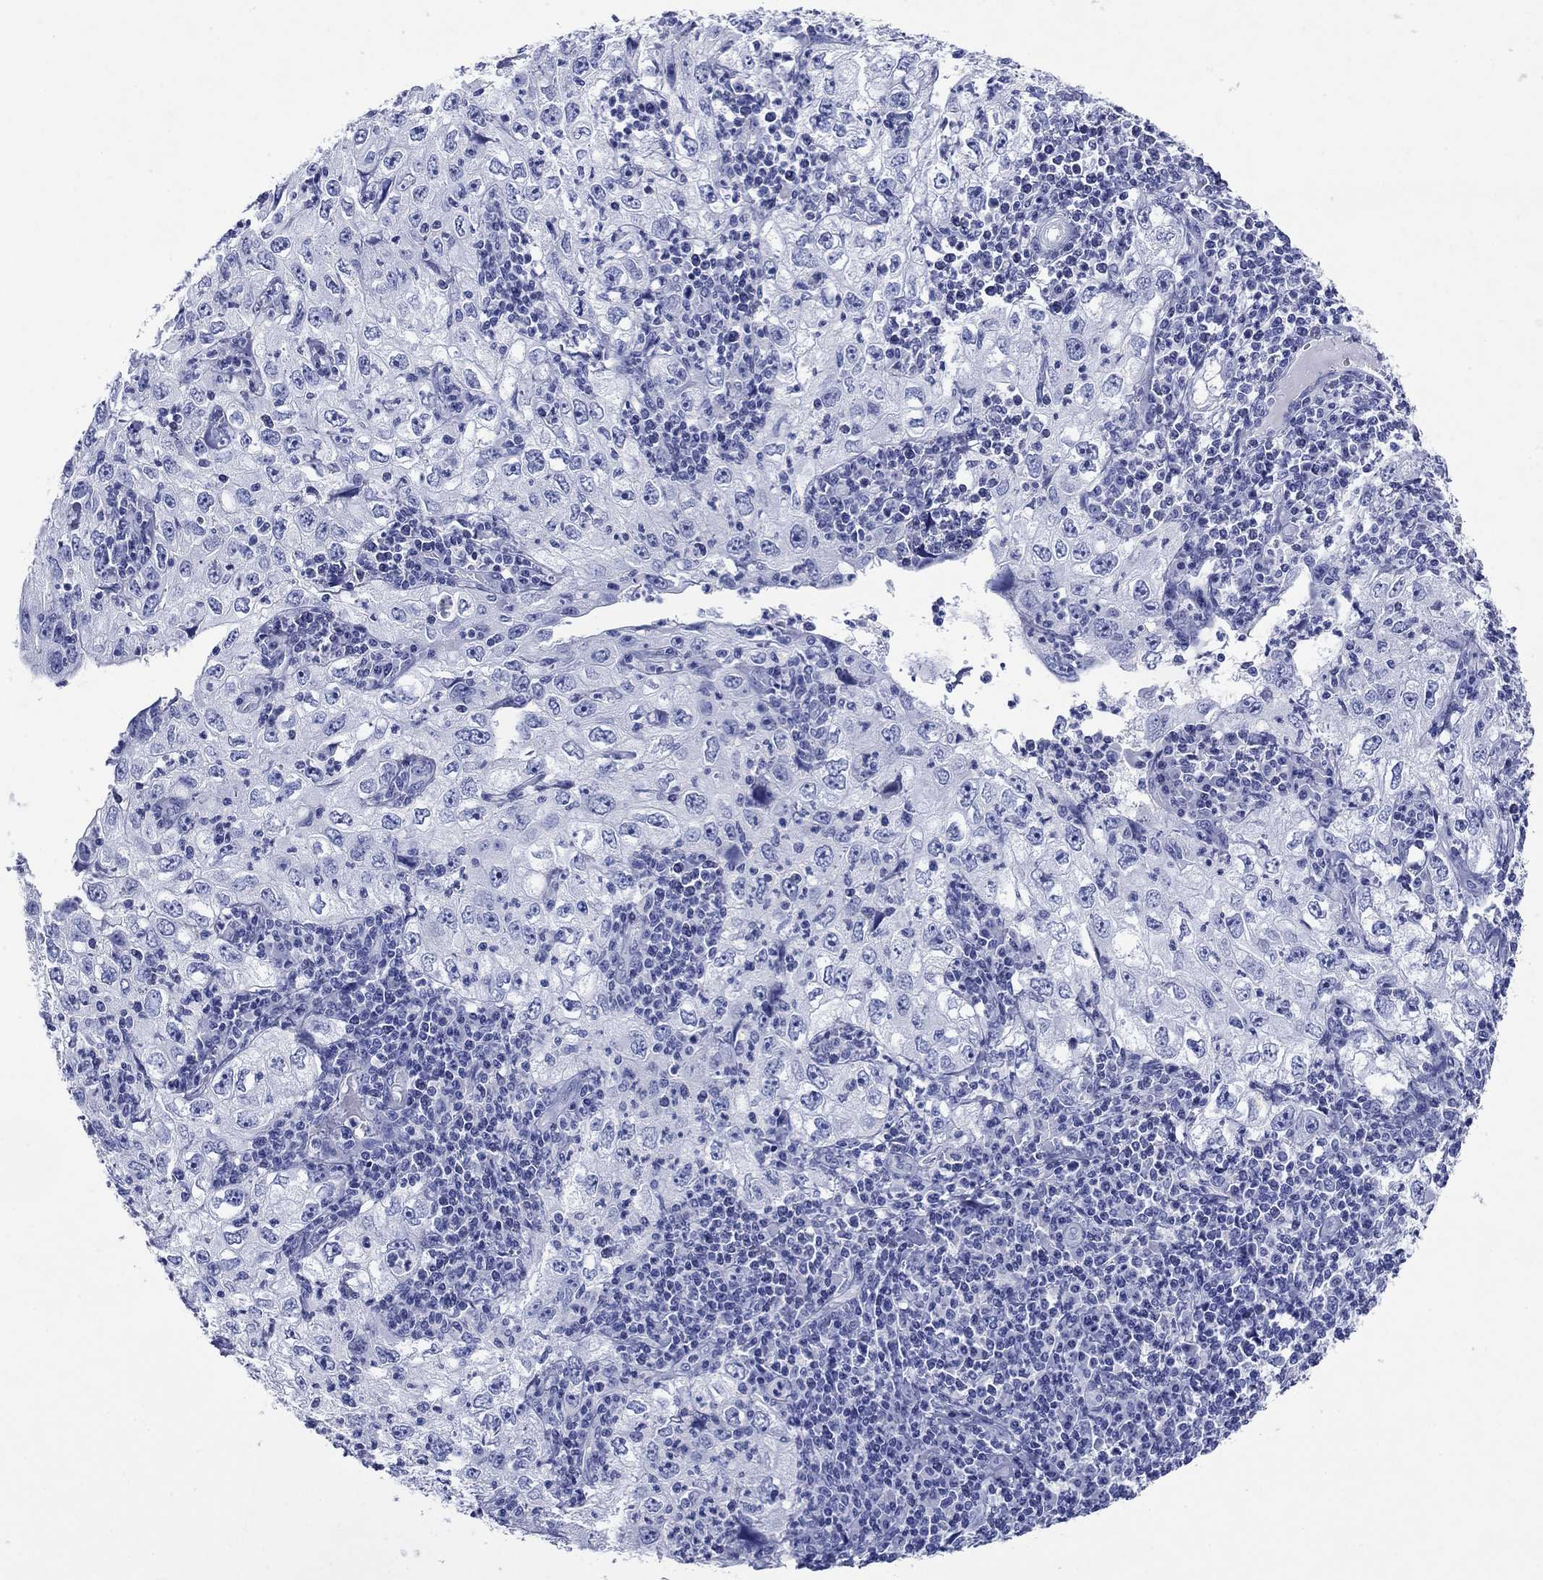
{"staining": {"intensity": "negative", "quantity": "none", "location": "none"}, "tissue": "cervical cancer", "cell_type": "Tumor cells", "image_type": "cancer", "snomed": [{"axis": "morphology", "description": "Squamous cell carcinoma, NOS"}, {"axis": "topography", "description": "Cervix"}], "caption": "IHC of cervical cancer (squamous cell carcinoma) demonstrates no staining in tumor cells.", "gene": "ATP4A", "patient": {"sex": "female", "age": 24}}